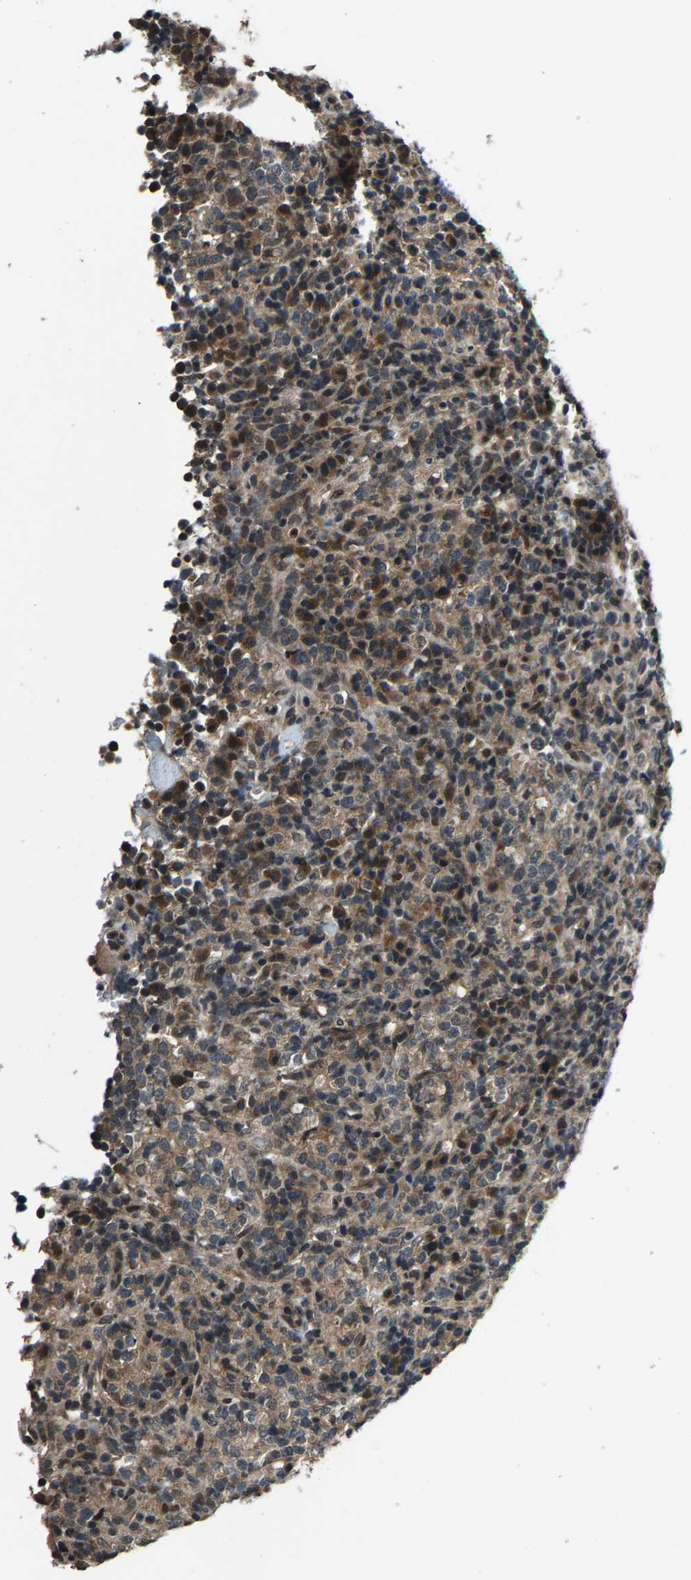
{"staining": {"intensity": "weak", "quantity": ">75%", "location": "cytoplasmic/membranous"}, "tissue": "lymphoma", "cell_type": "Tumor cells", "image_type": "cancer", "snomed": [{"axis": "morphology", "description": "Malignant lymphoma, non-Hodgkin's type, High grade"}, {"axis": "topography", "description": "Lymph node"}], "caption": "Lymphoma tissue demonstrates weak cytoplasmic/membranous positivity in approximately >75% of tumor cells, visualized by immunohistochemistry.", "gene": "HUWE1", "patient": {"sex": "female", "age": 76}}